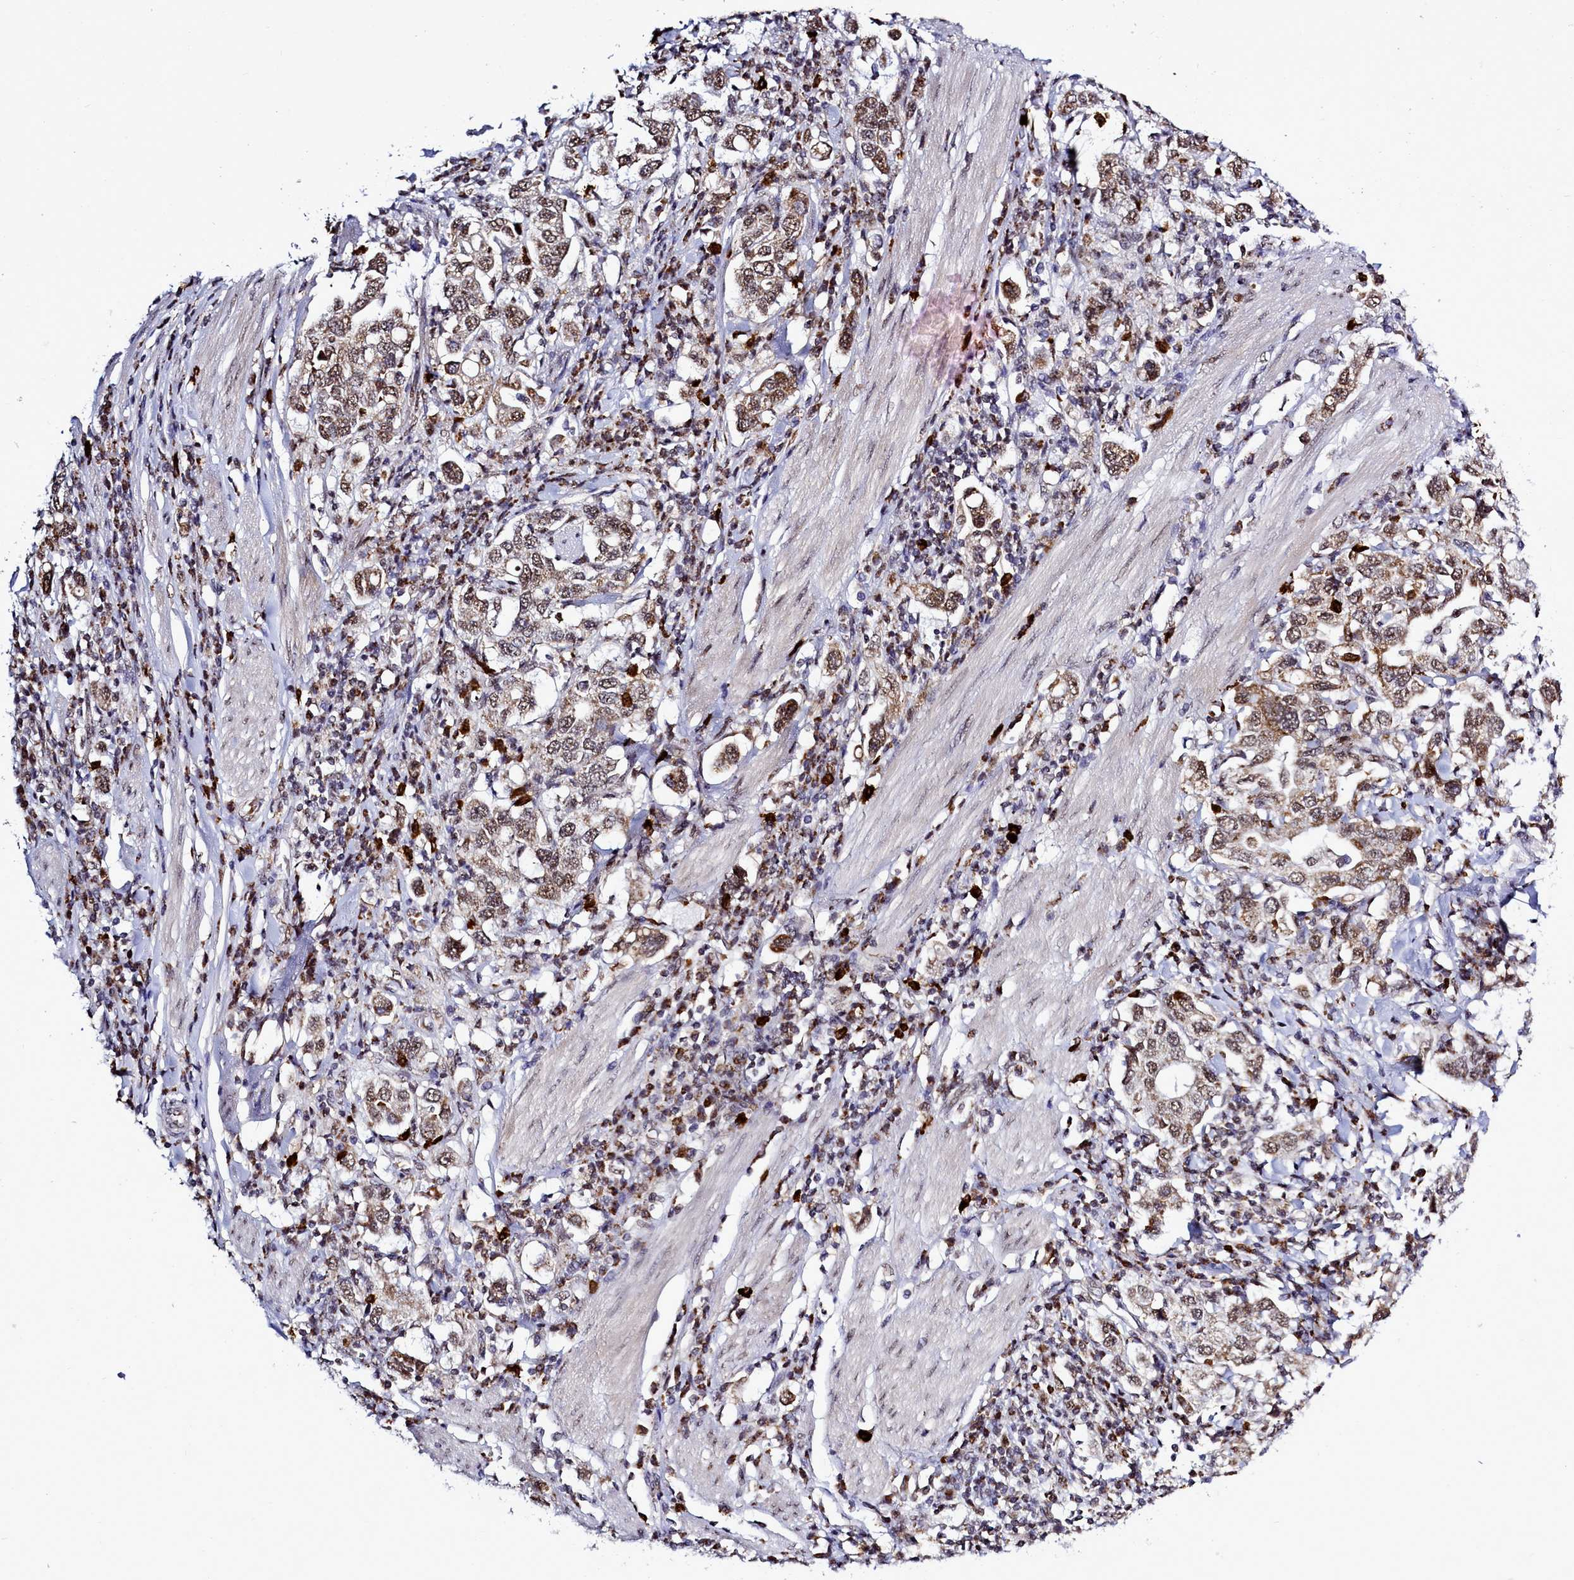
{"staining": {"intensity": "moderate", "quantity": ">75%", "location": "cytoplasmic/membranous,nuclear"}, "tissue": "stomach cancer", "cell_type": "Tumor cells", "image_type": "cancer", "snomed": [{"axis": "morphology", "description": "Adenocarcinoma, NOS"}, {"axis": "topography", "description": "Stomach, upper"}], "caption": "Immunohistochemical staining of human adenocarcinoma (stomach) demonstrates medium levels of moderate cytoplasmic/membranous and nuclear positivity in approximately >75% of tumor cells.", "gene": "POM121L2", "patient": {"sex": "male", "age": 62}}